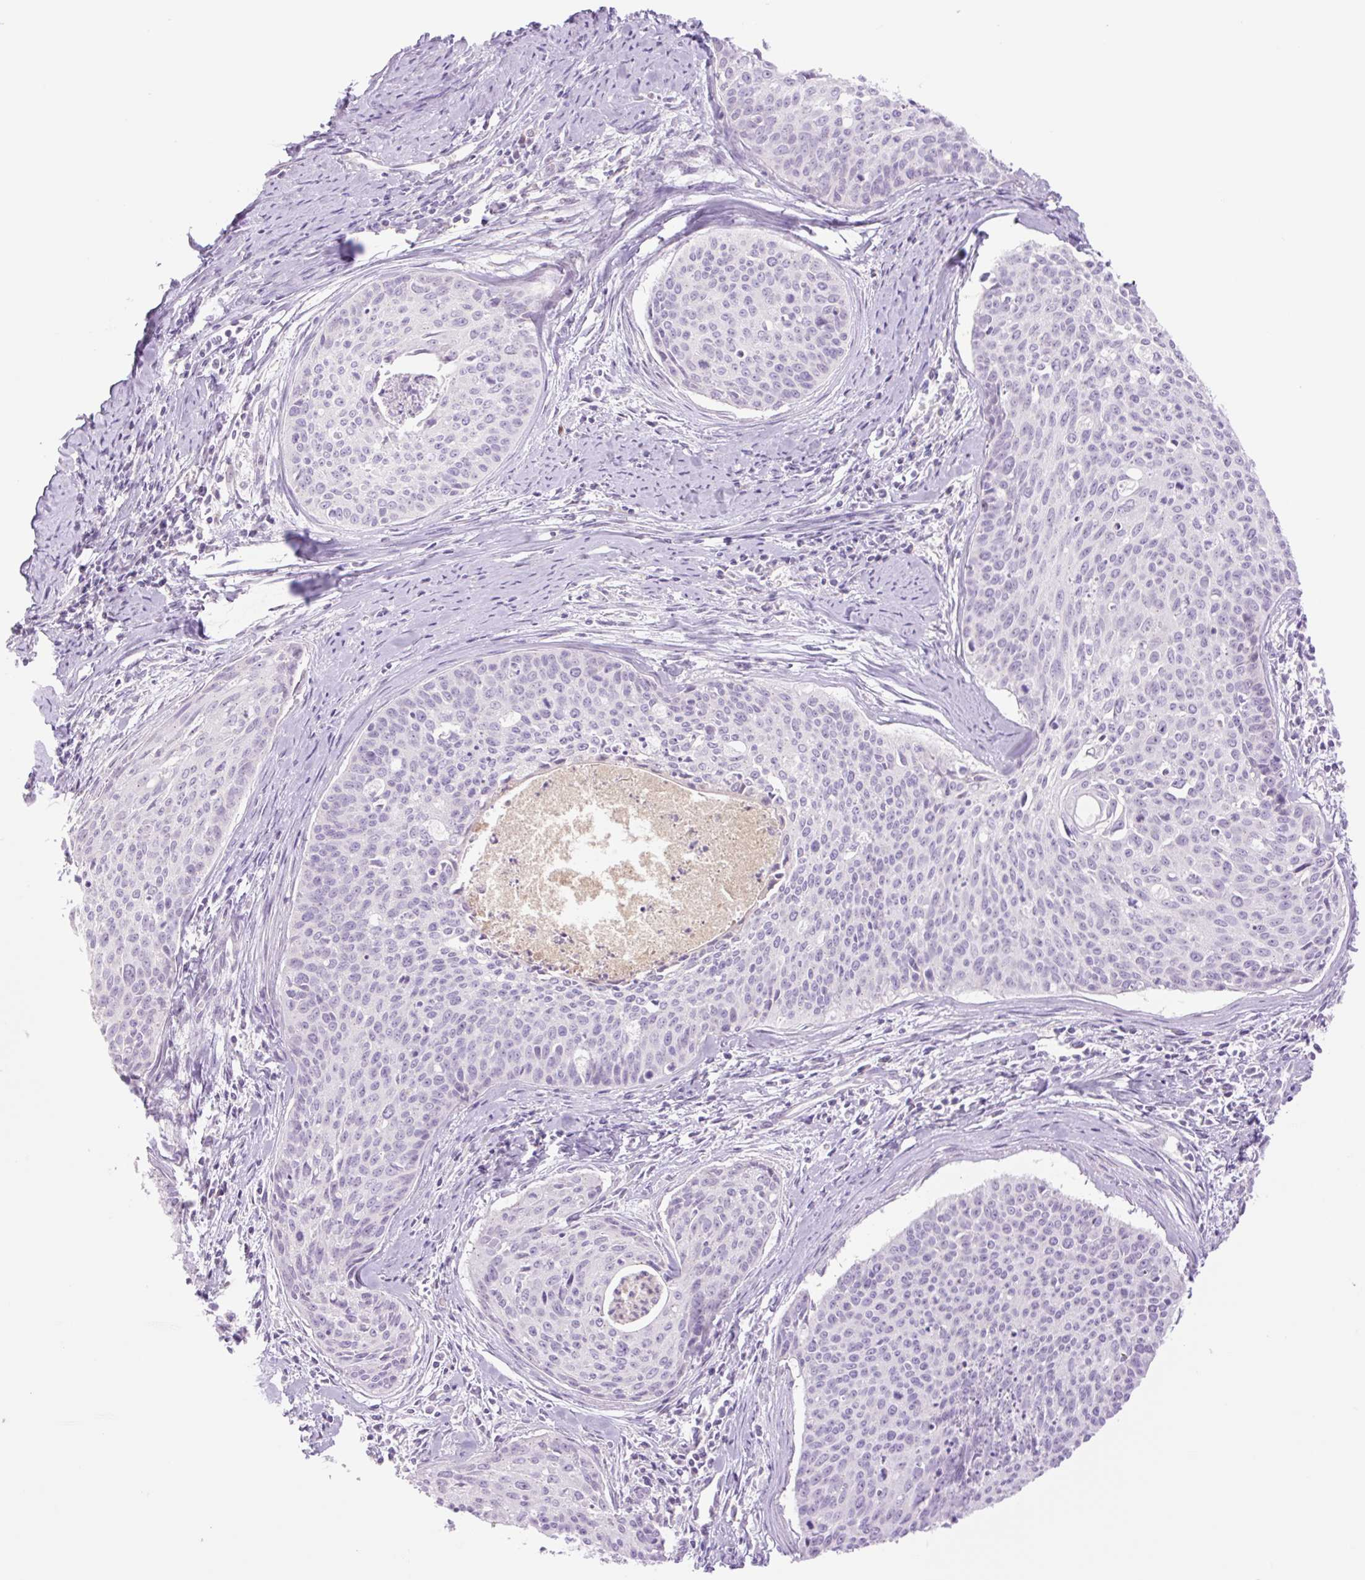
{"staining": {"intensity": "negative", "quantity": "none", "location": "none"}, "tissue": "cervical cancer", "cell_type": "Tumor cells", "image_type": "cancer", "snomed": [{"axis": "morphology", "description": "Squamous cell carcinoma, NOS"}, {"axis": "topography", "description": "Cervix"}], "caption": "Human squamous cell carcinoma (cervical) stained for a protein using IHC reveals no positivity in tumor cells.", "gene": "TBX15", "patient": {"sex": "female", "age": 55}}